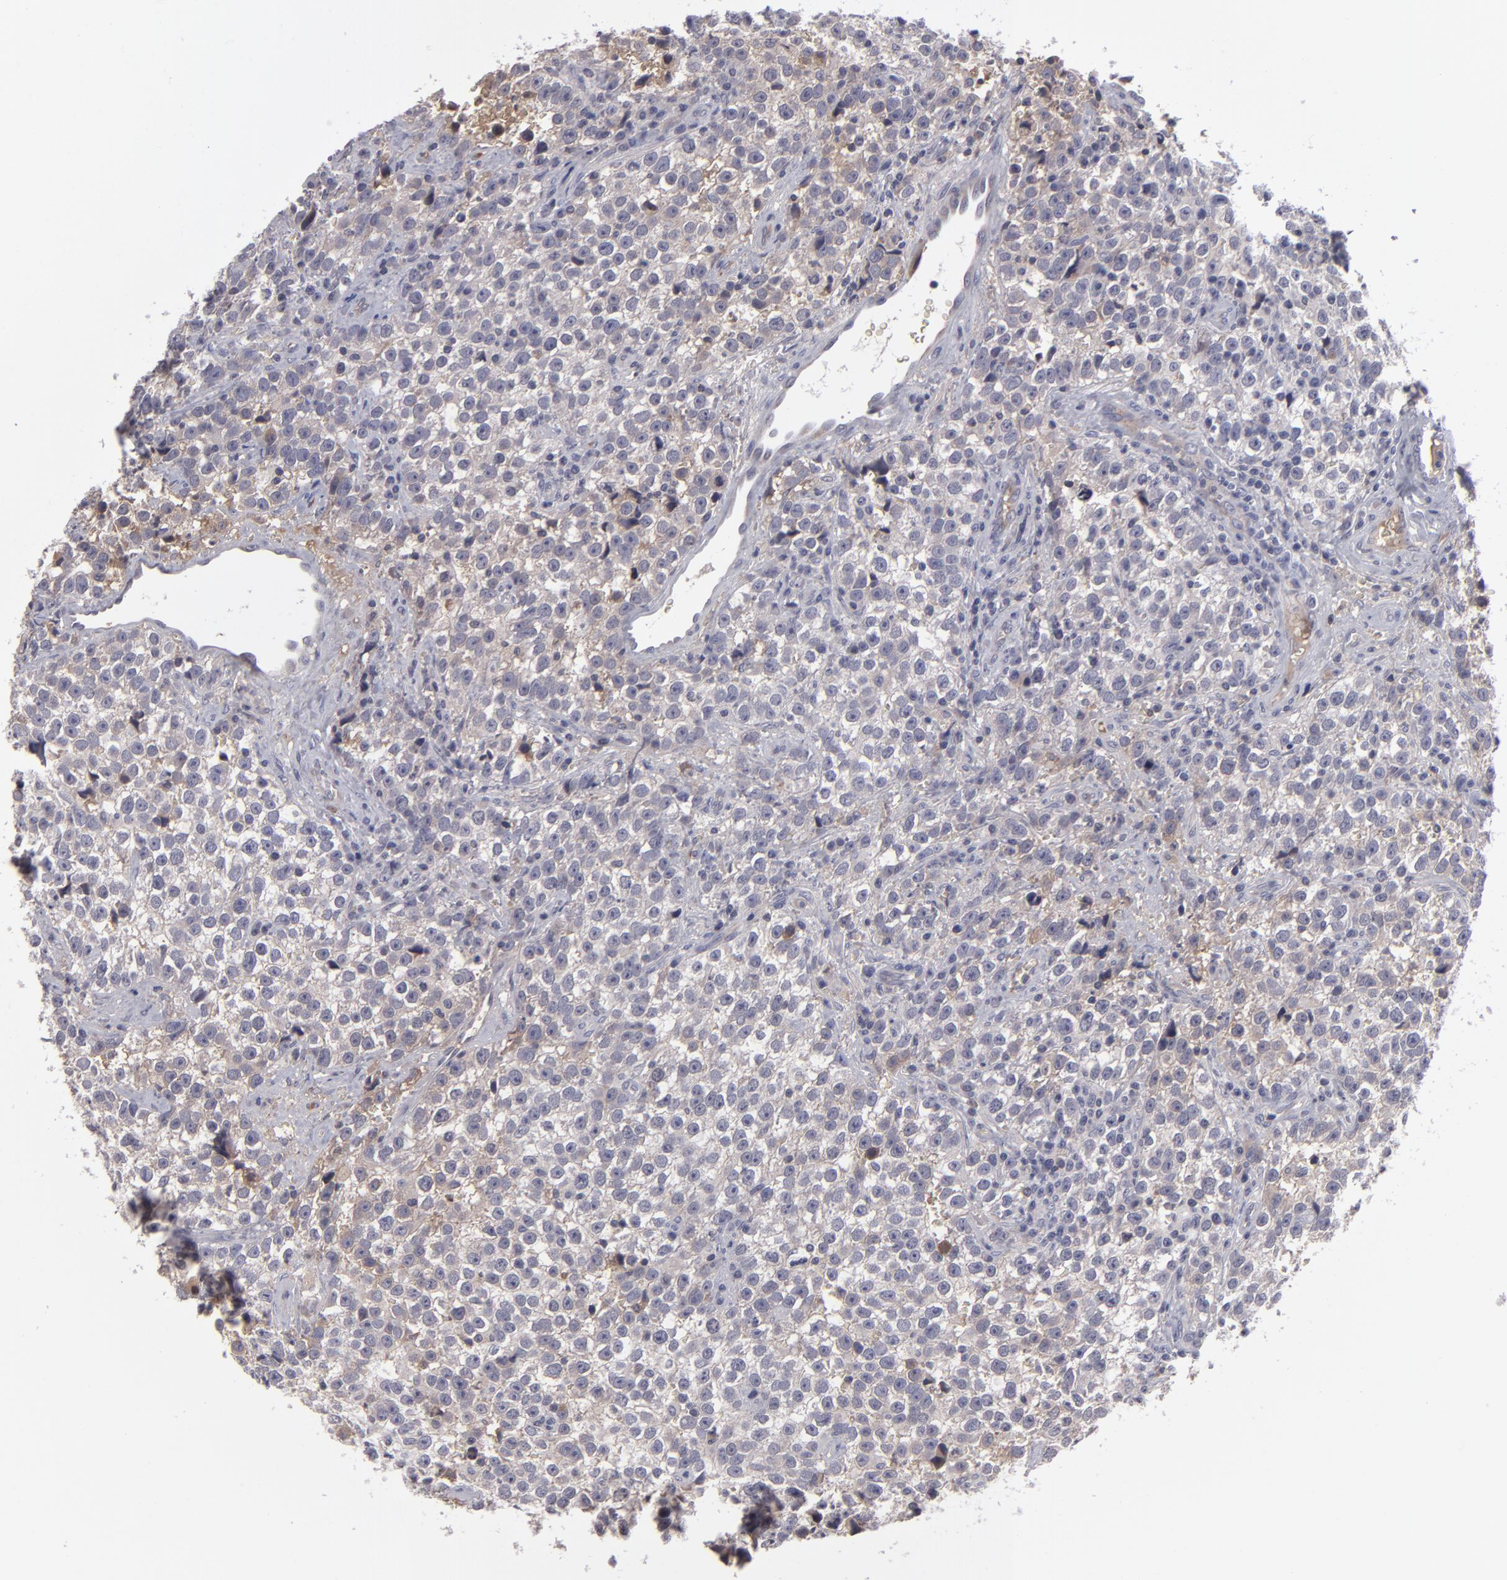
{"staining": {"intensity": "negative", "quantity": "none", "location": "none"}, "tissue": "testis cancer", "cell_type": "Tumor cells", "image_type": "cancer", "snomed": [{"axis": "morphology", "description": "Seminoma, NOS"}, {"axis": "topography", "description": "Testis"}], "caption": "Testis cancer (seminoma) stained for a protein using immunohistochemistry (IHC) displays no staining tumor cells.", "gene": "ITIH4", "patient": {"sex": "male", "age": 38}}